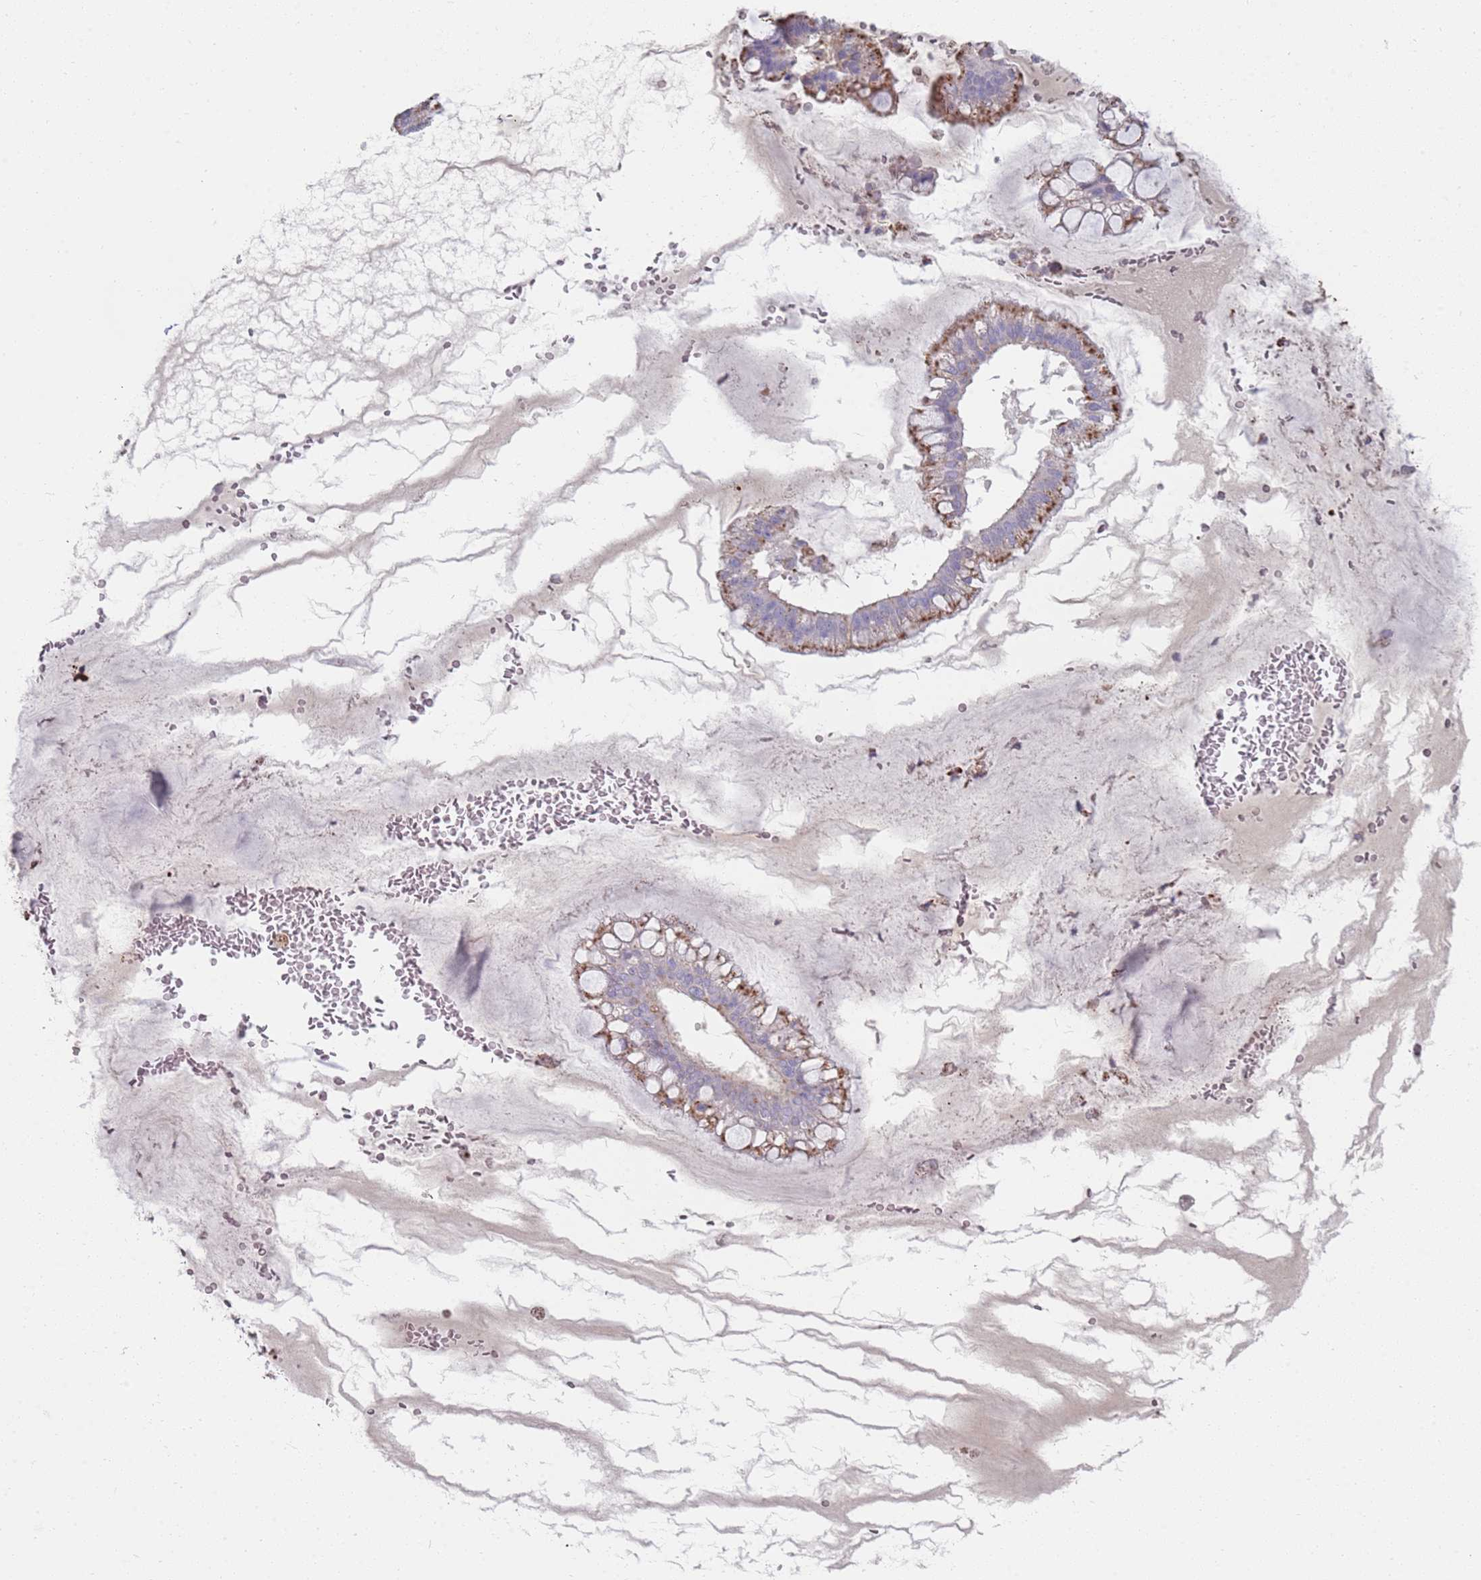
{"staining": {"intensity": "moderate", "quantity": "25%-75%", "location": "cytoplasmic/membranous"}, "tissue": "ovarian cancer", "cell_type": "Tumor cells", "image_type": "cancer", "snomed": [{"axis": "morphology", "description": "Cystadenocarcinoma, mucinous, NOS"}, {"axis": "topography", "description": "Ovary"}], "caption": "Immunohistochemical staining of human ovarian mucinous cystadenocarcinoma exhibits moderate cytoplasmic/membranous protein staining in approximately 25%-75% of tumor cells. (DAB (3,3'-diaminobenzidine) IHC, brown staining for protein, blue staining for nuclei).", "gene": "TMEM229B", "patient": {"sex": "female", "age": 73}}